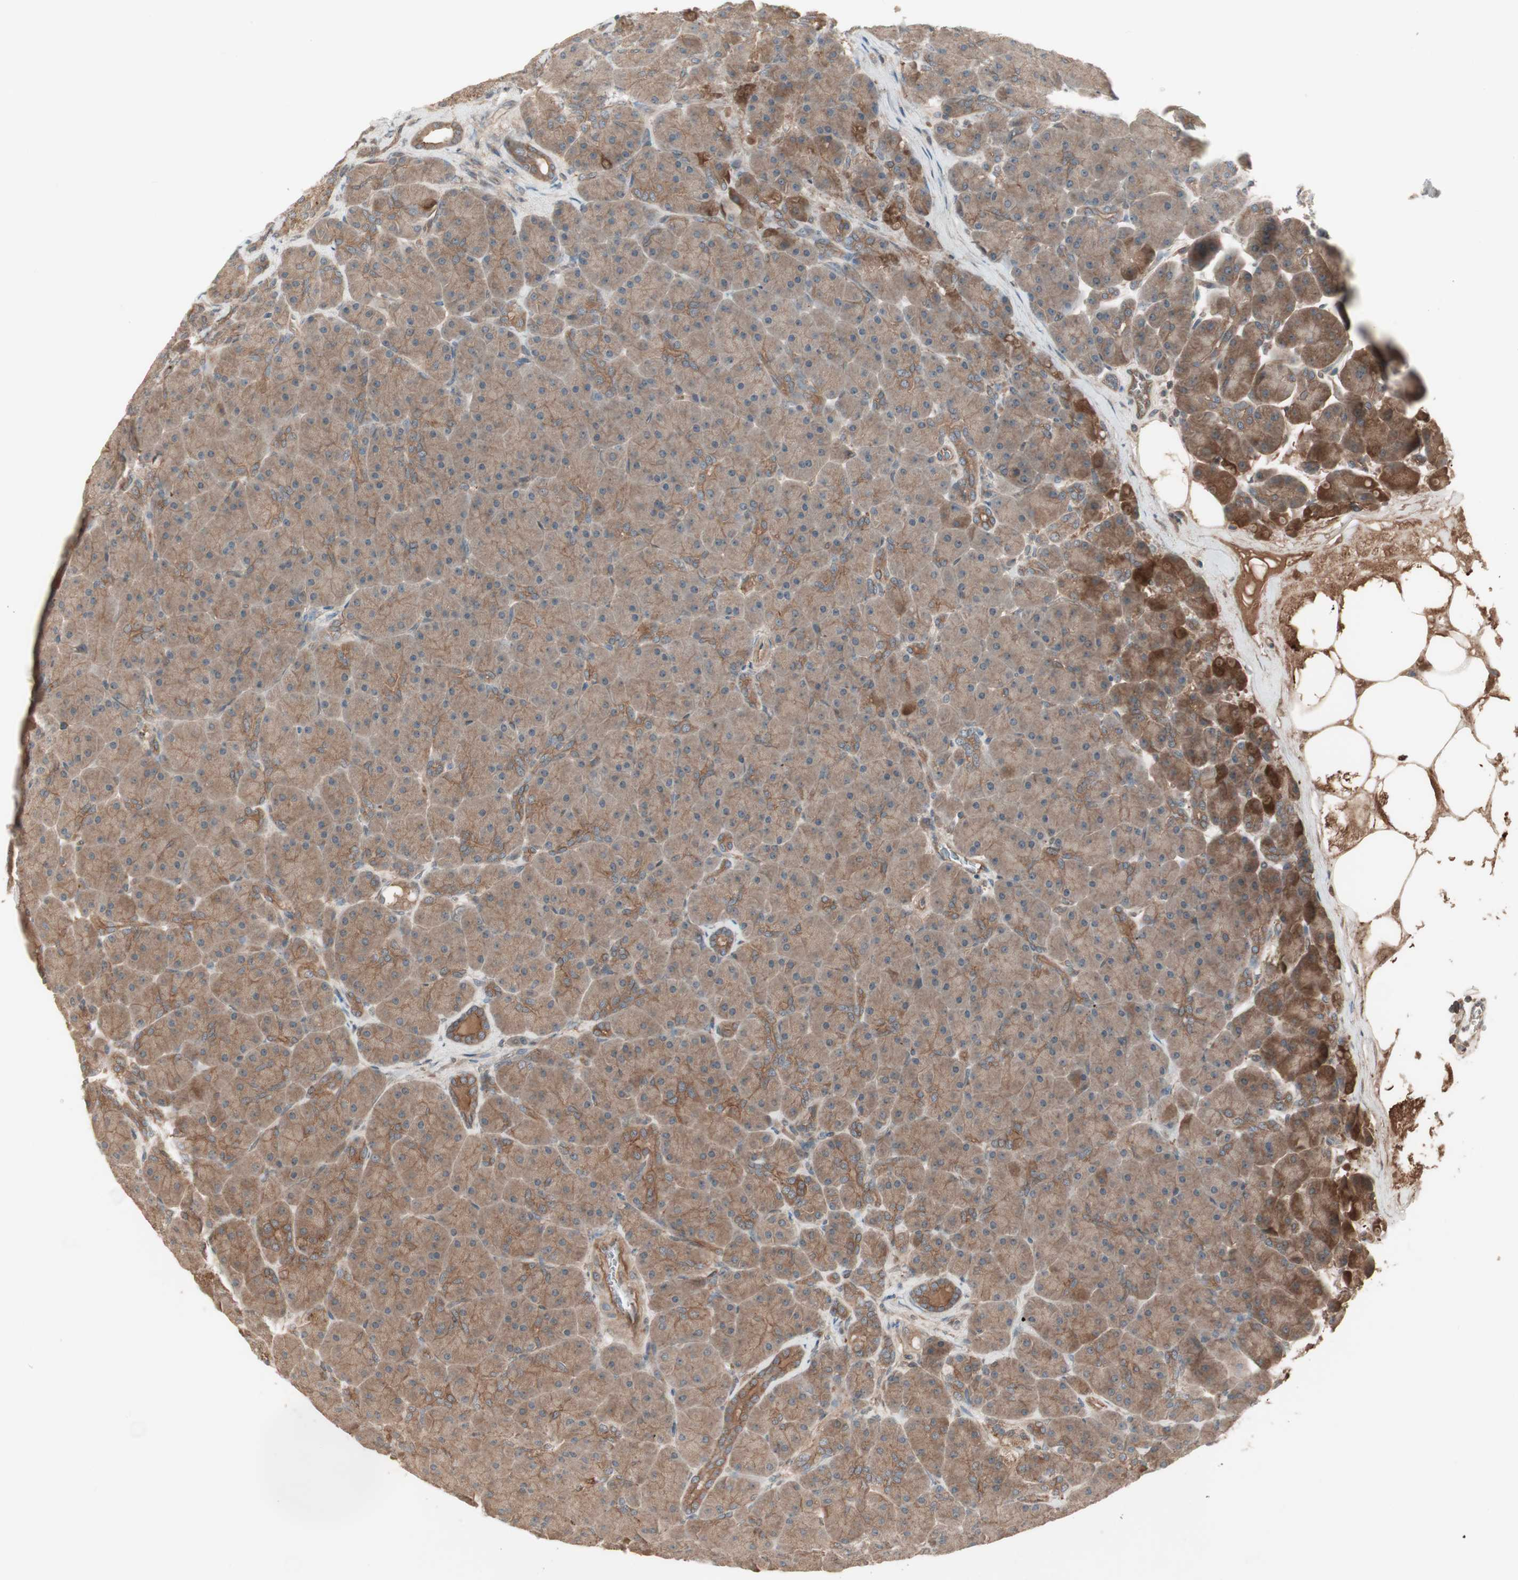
{"staining": {"intensity": "moderate", "quantity": ">75%", "location": "cytoplasmic/membranous"}, "tissue": "pancreas", "cell_type": "Exocrine glandular cells", "image_type": "normal", "snomed": [{"axis": "morphology", "description": "Normal tissue, NOS"}, {"axis": "topography", "description": "Pancreas"}], "caption": "Immunohistochemical staining of benign human pancreas exhibits medium levels of moderate cytoplasmic/membranous positivity in about >75% of exocrine glandular cells.", "gene": "TFPI", "patient": {"sex": "male", "age": 66}}